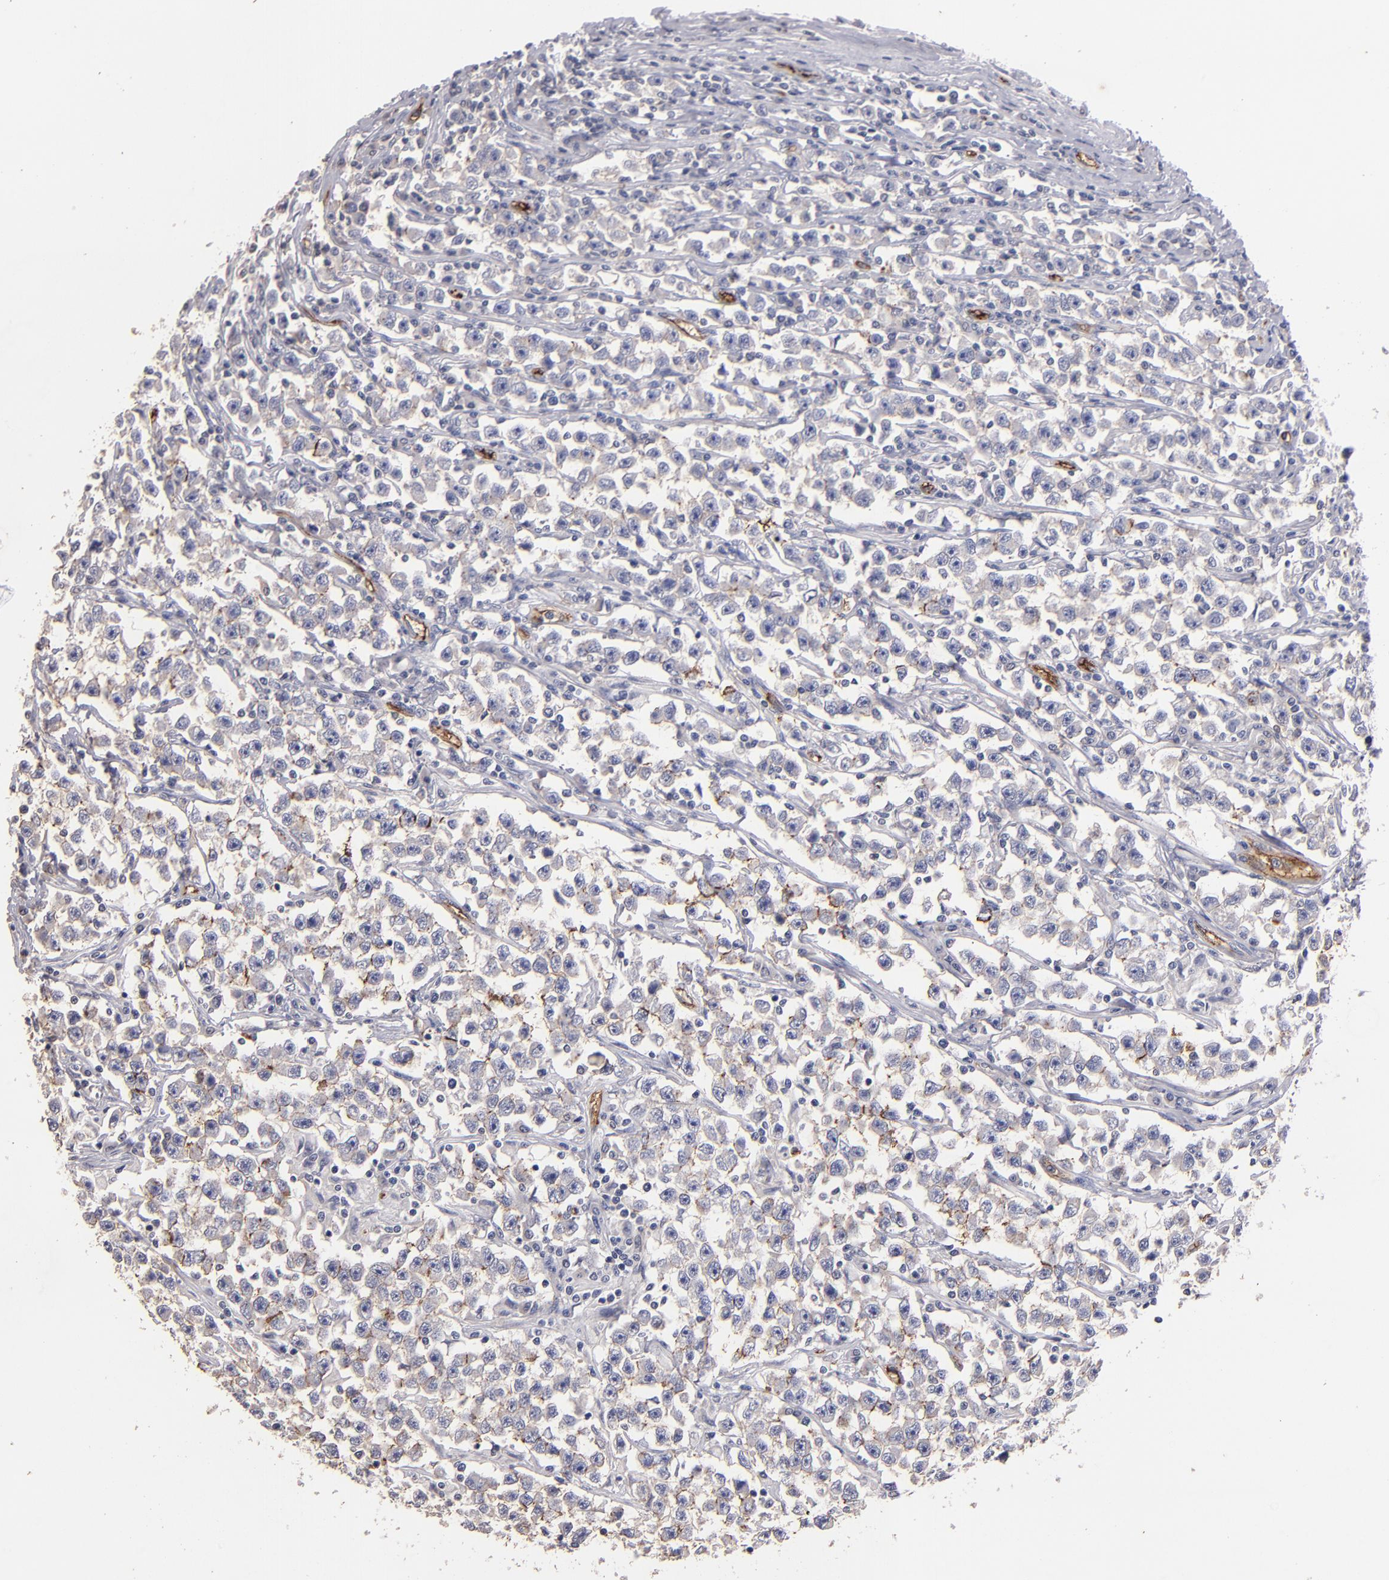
{"staining": {"intensity": "weak", "quantity": "<25%", "location": "cytoplasmic/membranous"}, "tissue": "testis cancer", "cell_type": "Tumor cells", "image_type": "cancer", "snomed": [{"axis": "morphology", "description": "Seminoma, NOS"}, {"axis": "topography", "description": "Testis"}], "caption": "The photomicrograph reveals no significant expression in tumor cells of testis cancer (seminoma).", "gene": "CLDN5", "patient": {"sex": "male", "age": 33}}